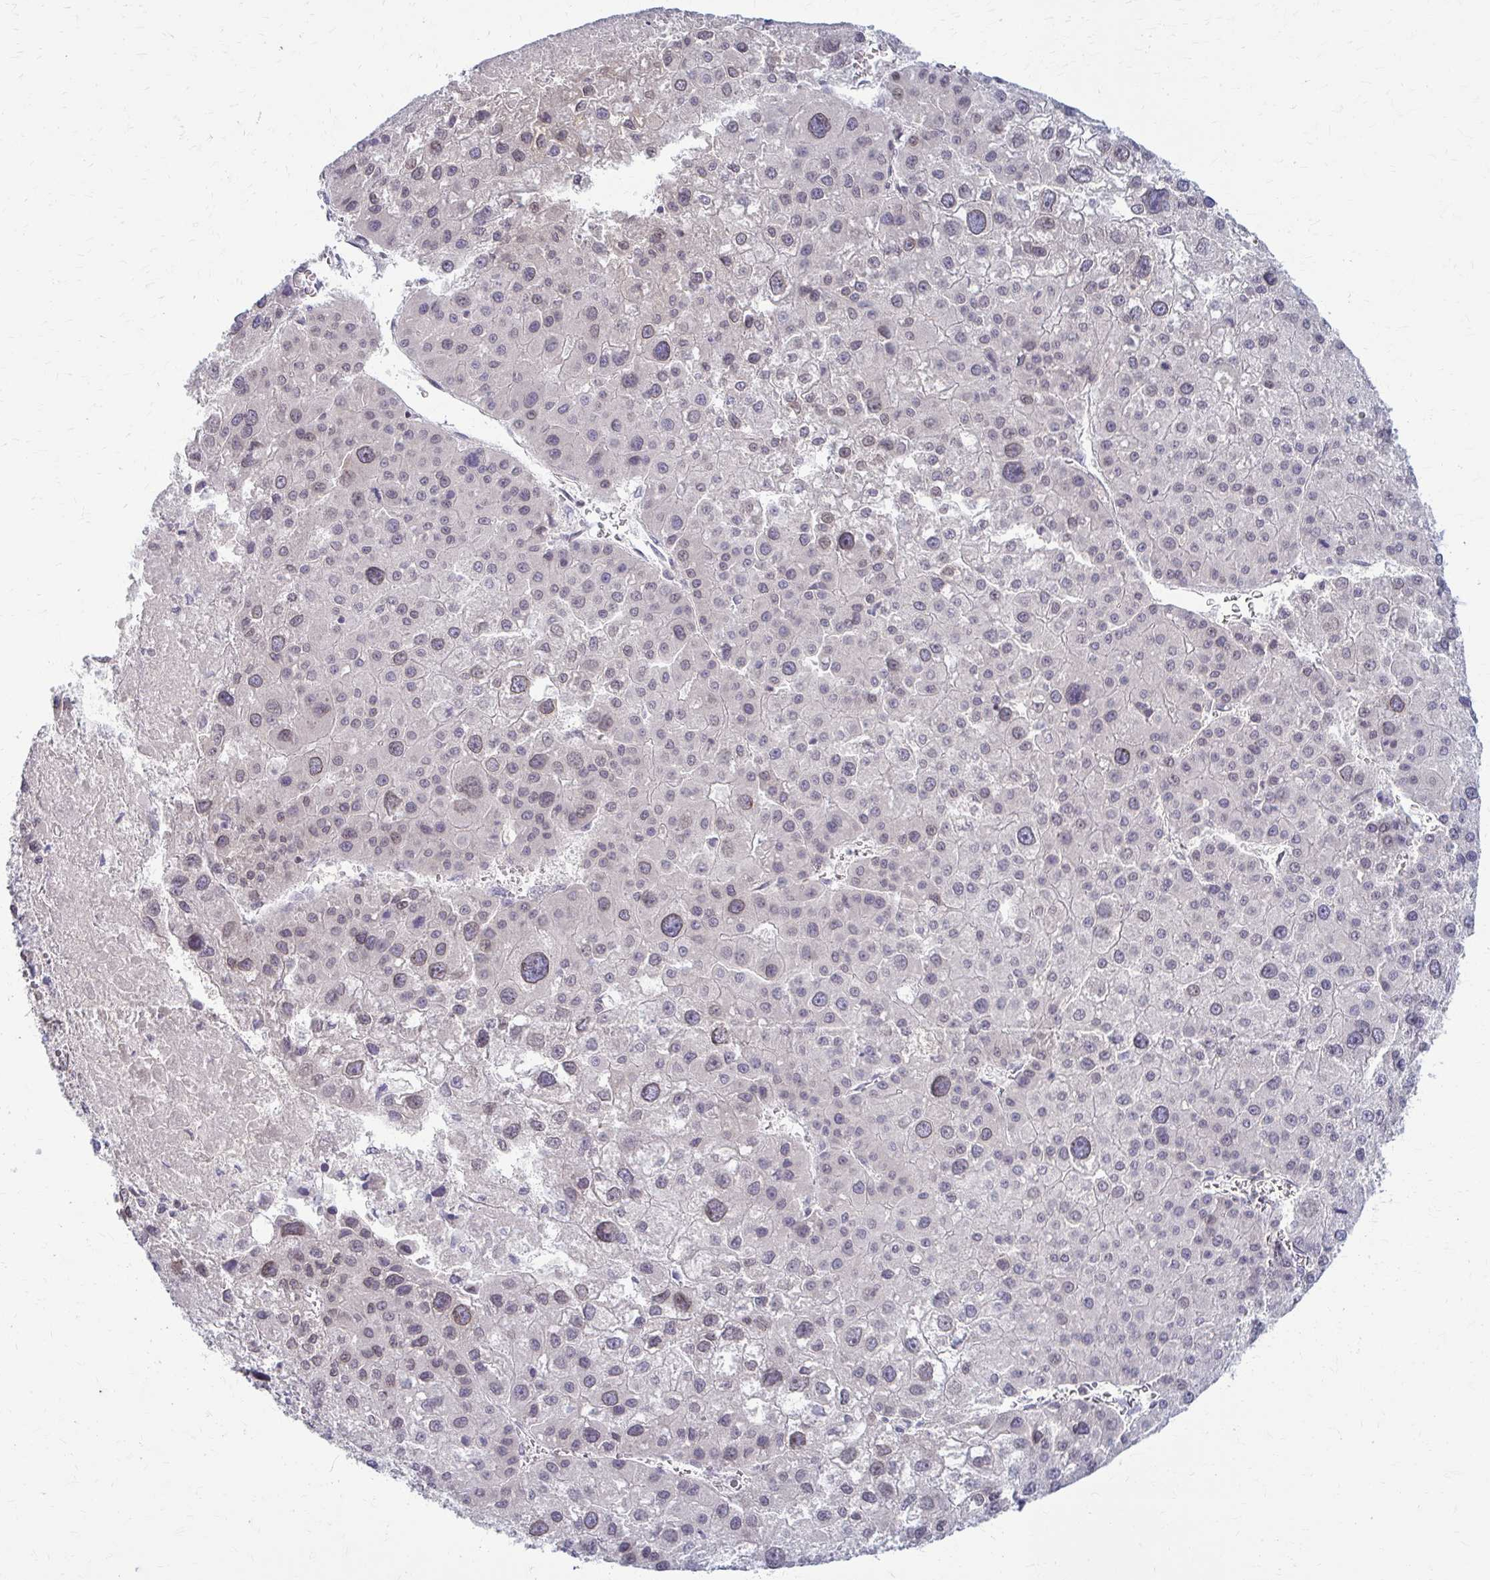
{"staining": {"intensity": "negative", "quantity": "none", "location": "none"}, "tissue": "liver cancer", "cell_type": "Tumor cells", "image_type": "cancer", "snomed": [{"axis": "morphology", "description": "Carcinoma, Hepatocellular, NOS"}, {"axis": "topography", "description": "Liver"}], "caption": "High power microscopy image of an immunohistochemistry (IHC) photomicrograph of liver hepatocellular carcinoma, revealing no significant staining in tumor cells.", "gene": "MCRIP2", "patient": {"sex": "male", "age": 73}}